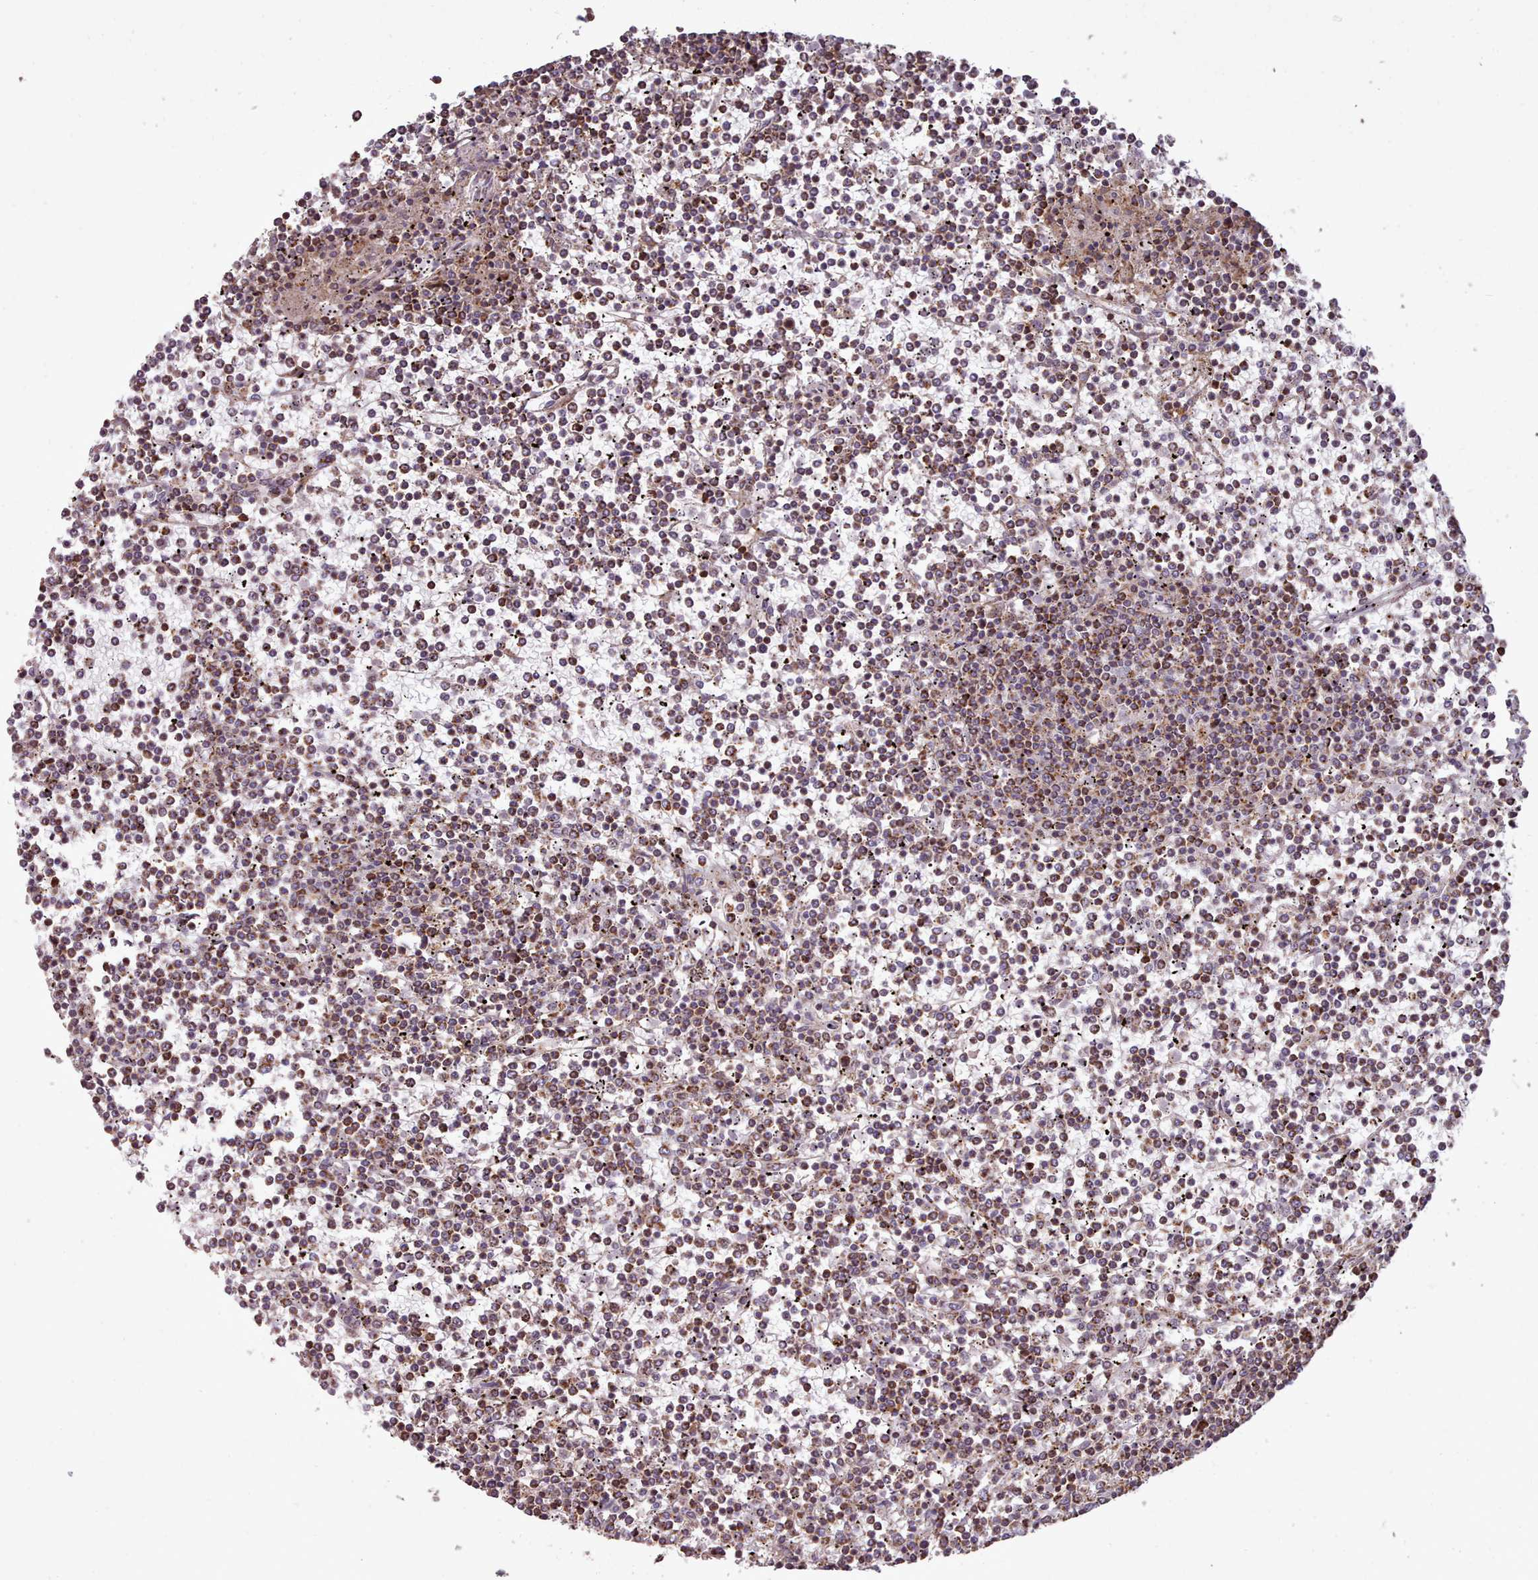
{"staining": {"intensity": "moderate", "quantity": "25%-75%", "location": "cytoplasmic/membranous"}, "tissue": "lymphoma", "cell_type": "Tumor cells", "image_type": "cancer", "snomed": [{"axis": "morphology", "description": "Malignant lymphoma, non-Hodgkin's type, Low grade"}, {"axis": "topography", "description": "Spleen"}], "caption": "Immunohistochemistry micrograph of neoplastic tissue: malignant lymphoma, non-Hodgkin's type (low-grade) stained using immunohistochemistry shows medium levels of moderate protein expression localized specifically in the cytoplasmic/membranous of tumor cells, appearing as a cytoplasmic/membranous brown color.", "gene": "ZMYM4", "patient": {"sex": "female", "age": 19}}